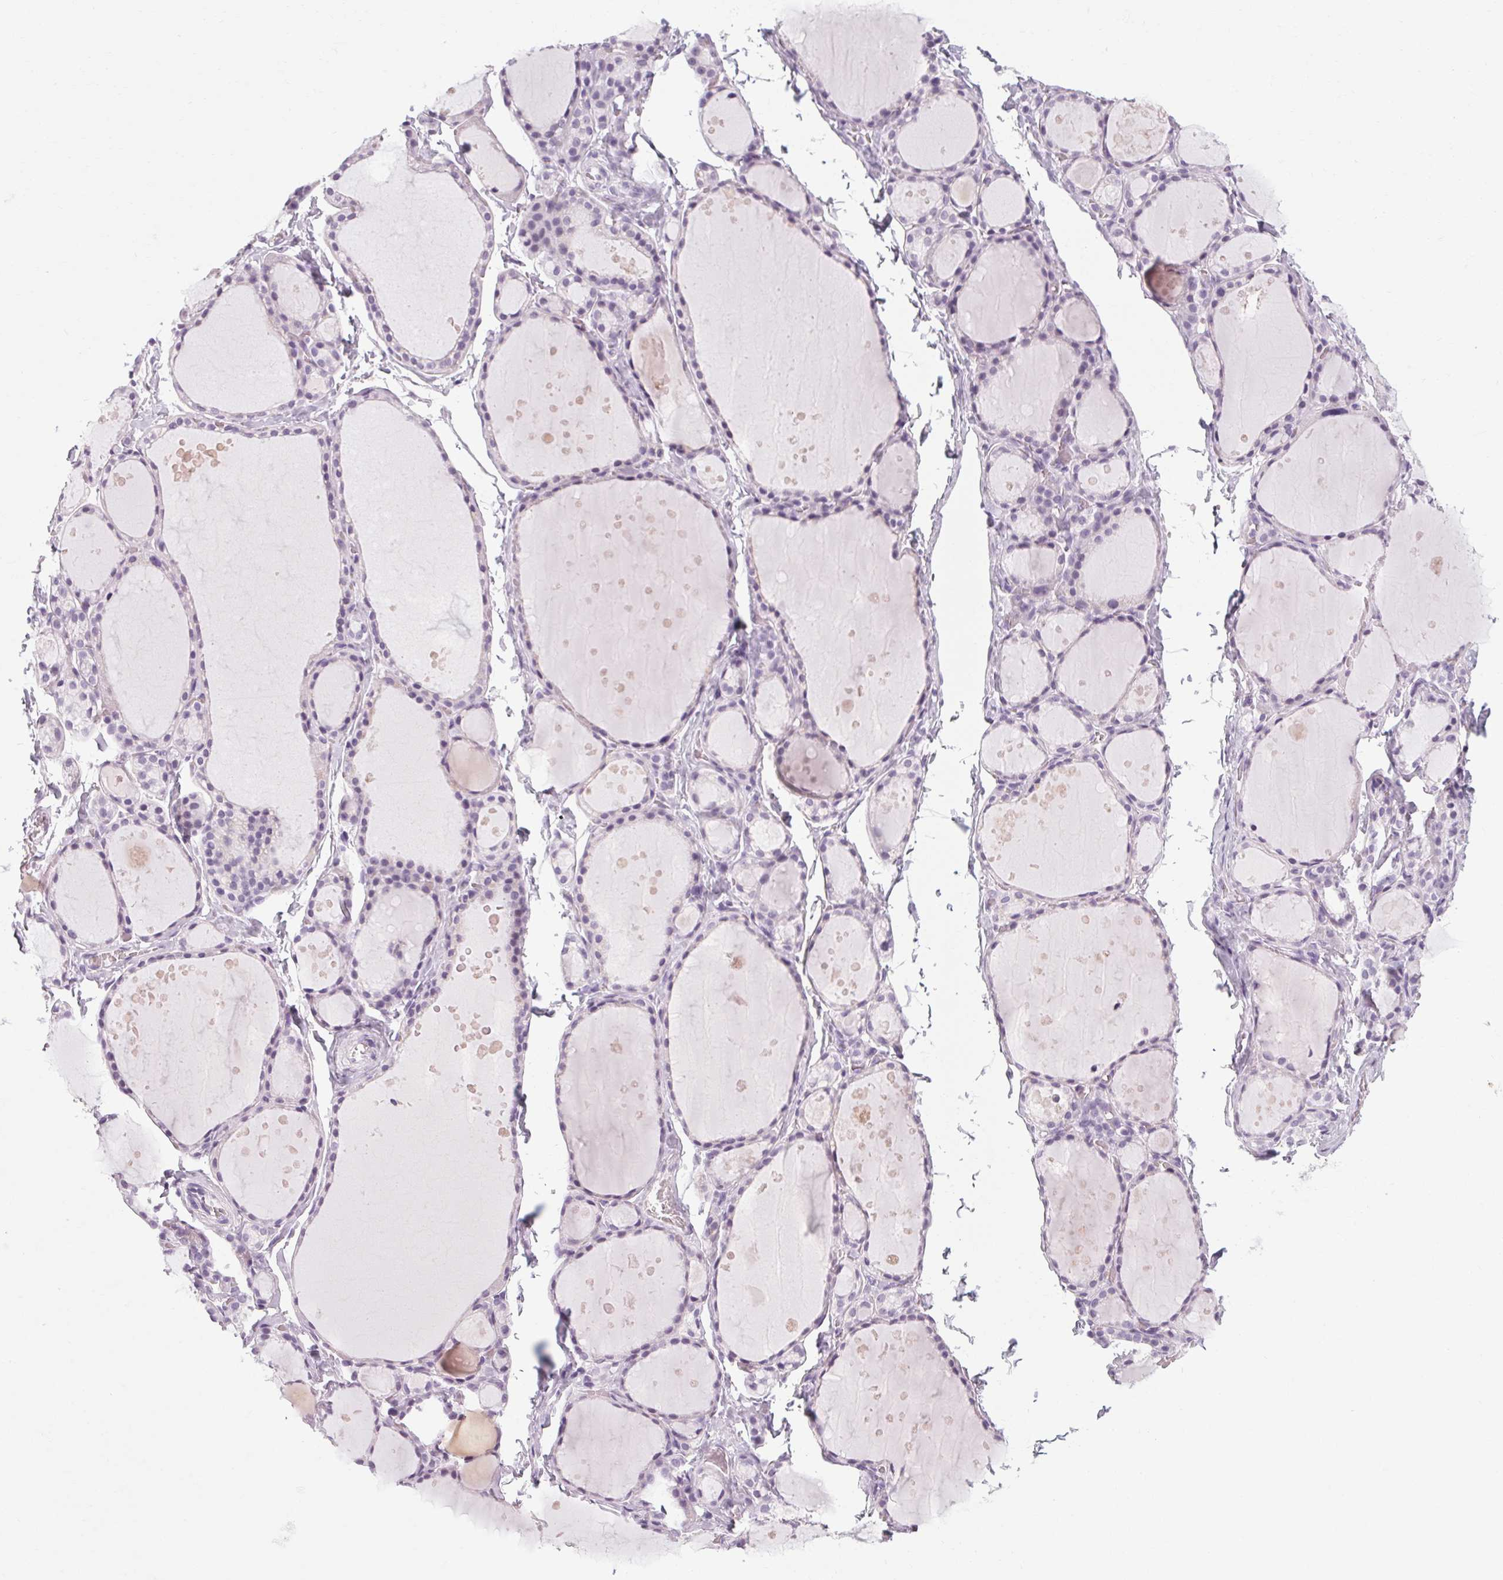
{"staining": {"intensity": "negative", "quantity": "none", "location": "none"}, "tissue": "thyroid gland", "cell_type": "Glandular cells", "image_type": "normal", "snomed": [{"axis": "morphology", "description": "Normal tissue, NOS"}, {"axis": "topography", "description": "Thyroid gland"}], "caption": "IHC image of unremarkable human thyroid gland stained for a protein (brown), which demonstrates no positivity in glandular cells.", "gene": "POMC", "patient": {"sex": "male", "age": 68}}